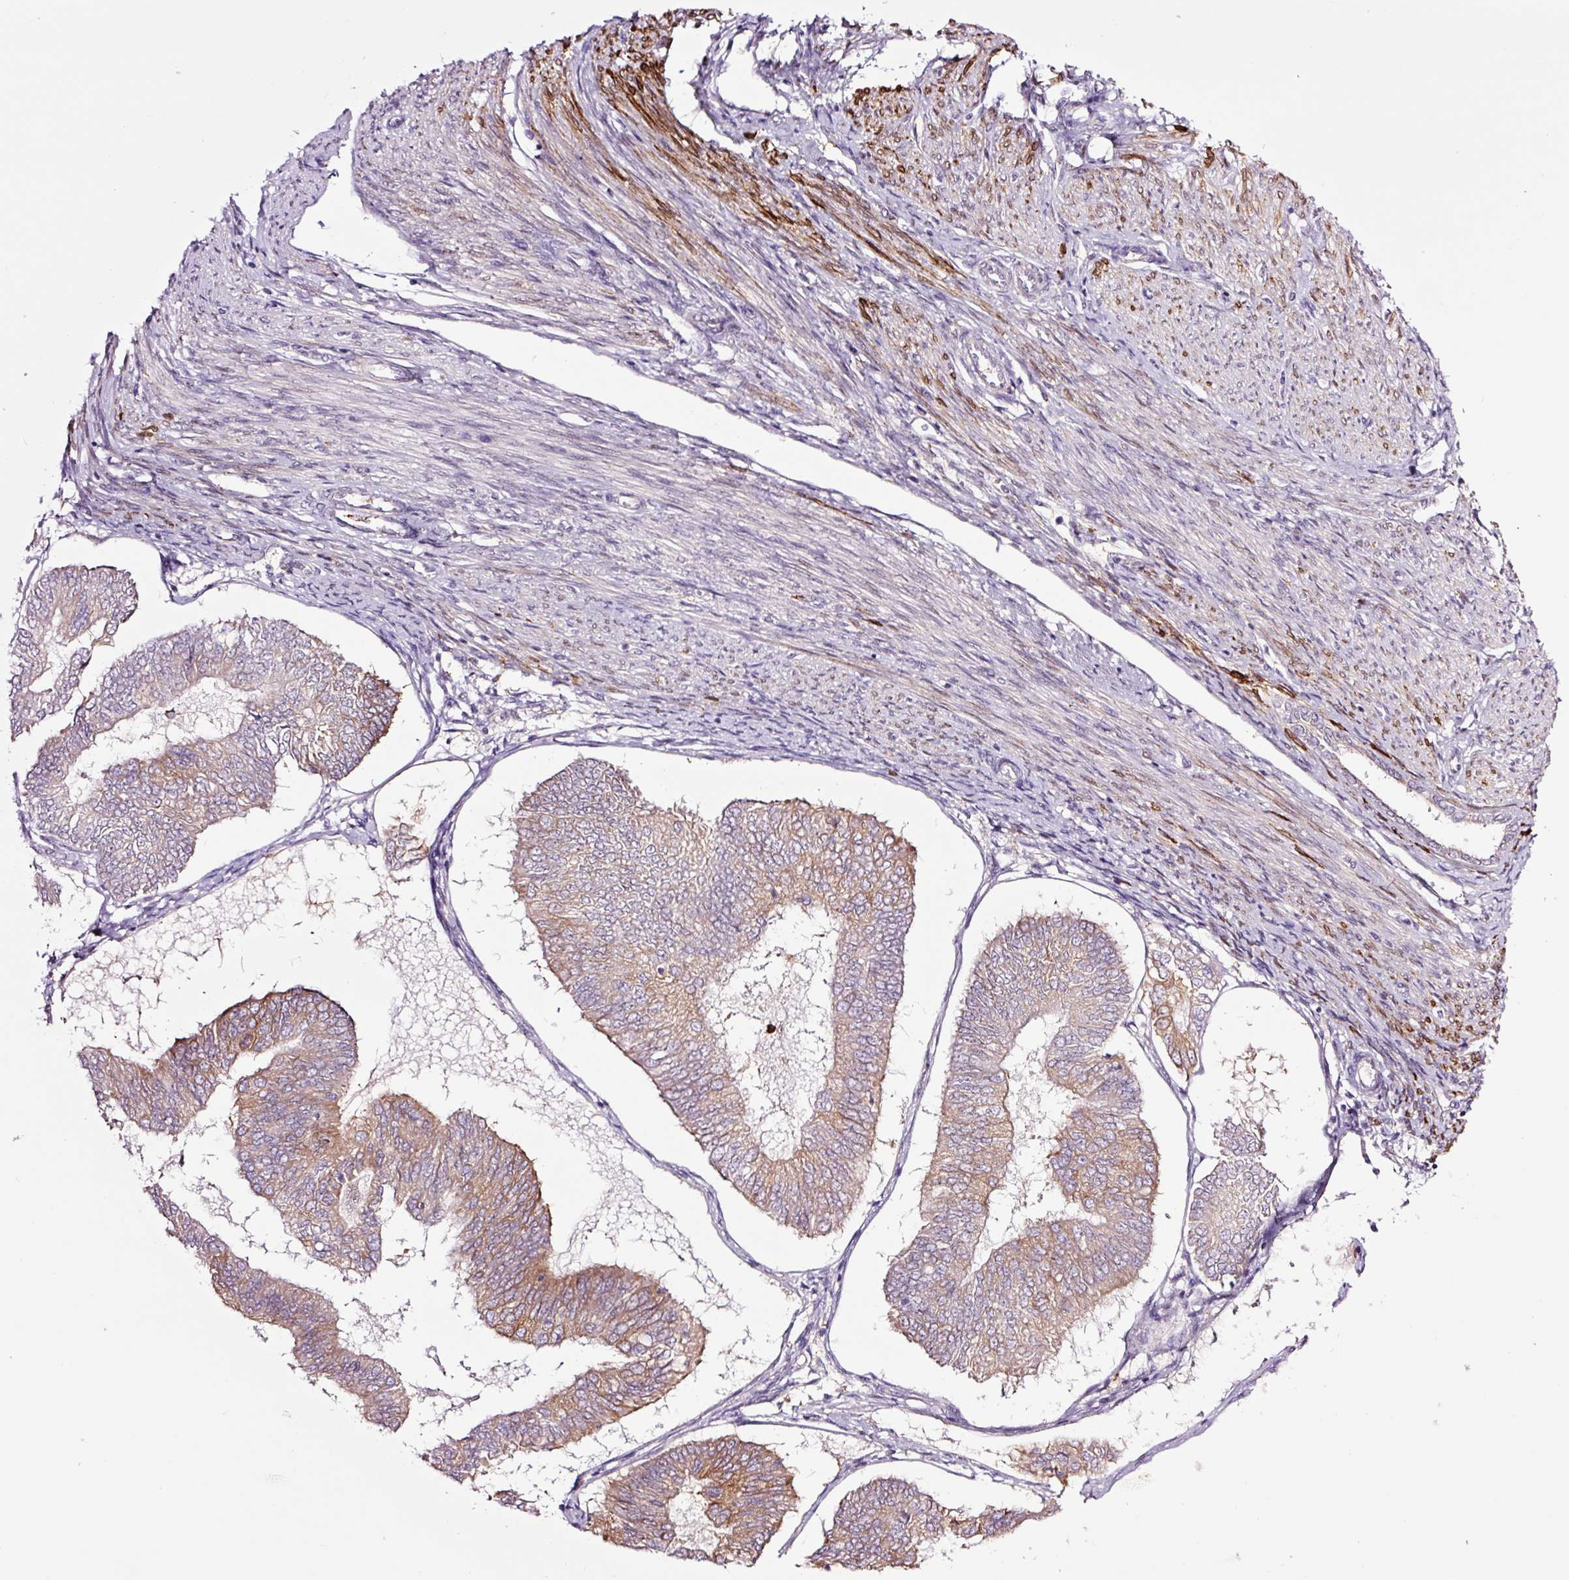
{"staining": {"intensity": "moderate", "quantity": "25%-75%", "location": "cytoplasmic/membranous"}, "tissue": "endometrial cancer", "cell_type": "Tumor cells", "image_type": "cancer", "snomed": [{"axis": "morphology", "description": "Adenocarcinoma, NOS"}, {"axis": "topography", "description": "Endometrium"}], "caption": "Adenocarcinoma (endometrial) tissue exhibits moderate cytoplasmic/membranous expression in about 25%-75% of tumor cells", "gene": "SH2D6", "patient": {"sex": "female", "age": 58}}